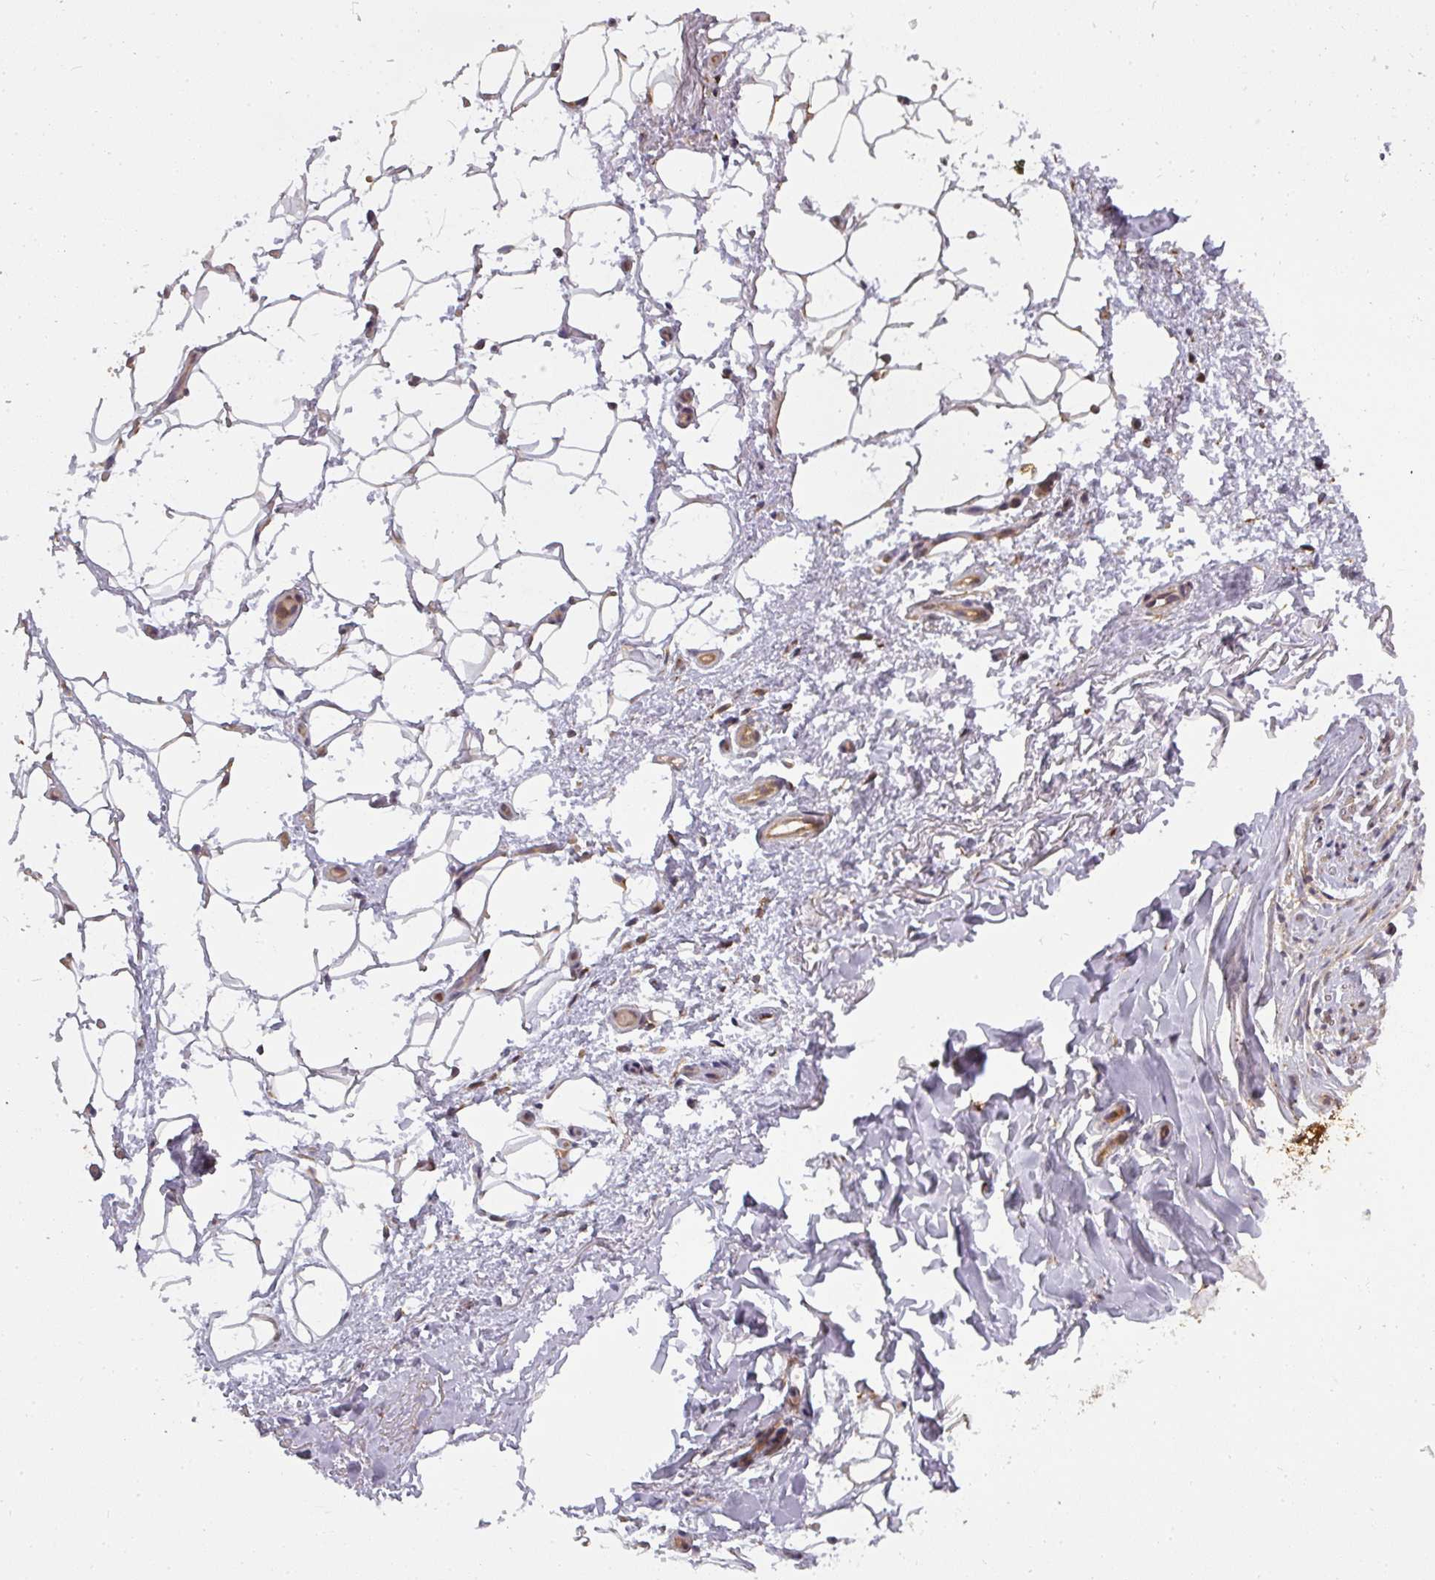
{"staining": {"intensity": "moderate", "quantity": "<25%", "location": "cytoplasmic/membranous"}, "tissue": "adipose tissue", "cell_type": "Adipocytes", "image_type": "normal", "snomed": [{"axis": "morphology", "description": "Normal tissue, NOS"}, {"axis": "topography", "description": "Peripheral nerve tissue"}], "caption": "IHC of normal human adipose tissue displays low levels of moderate cytoplasmic/membranous expression in about <25% of adipocytes. The protein of interest is stained brown, and the nuclei are stained in blue (DAB IHC with brightfield microscopy, high magnification).", "gene": "PPP6R3", "patient": {"sex": "female", "age": 61}}